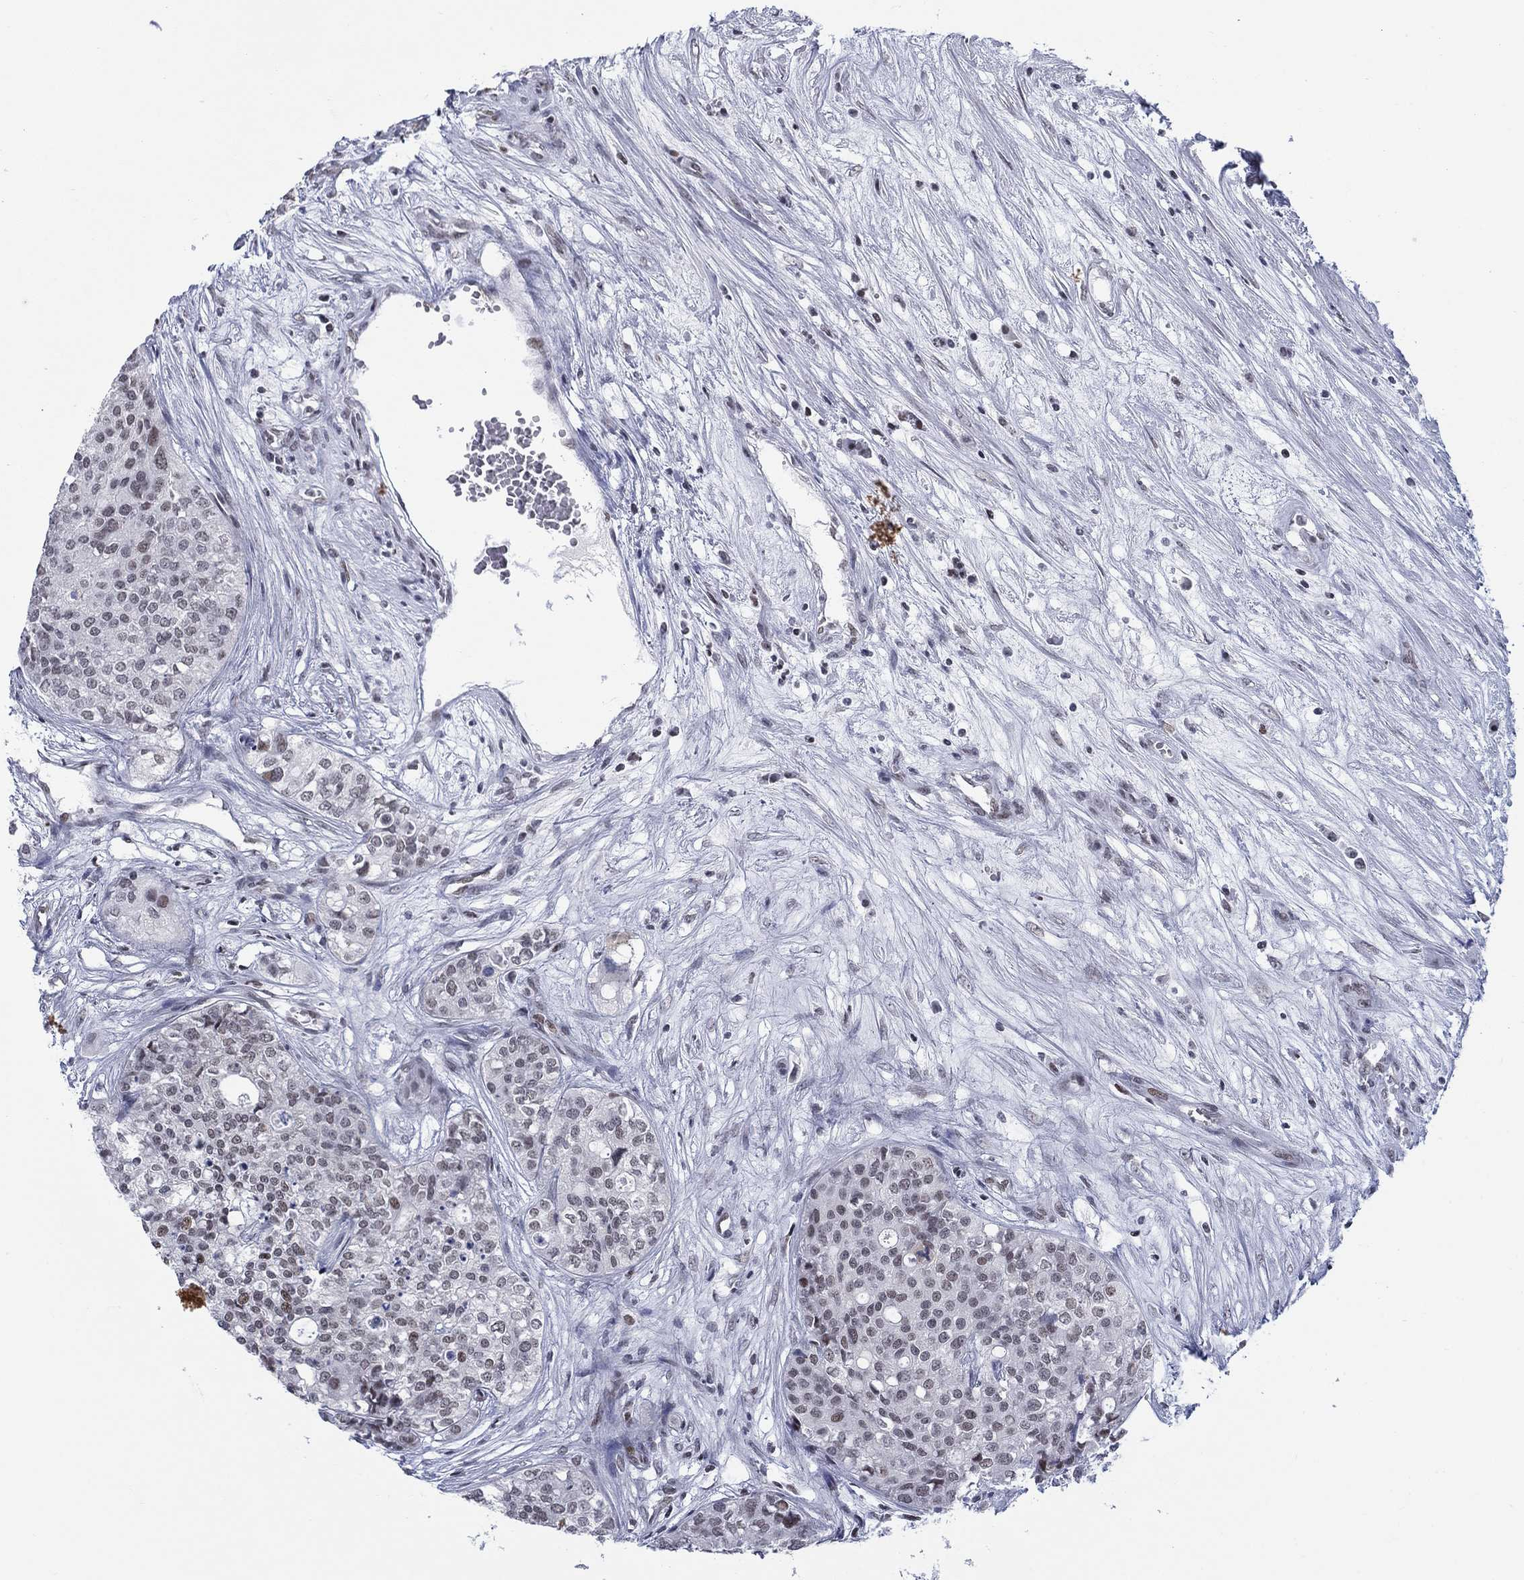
{"staining": {"intensity": "weak", "quantity": "<25%", "location": "nuclear"}, "tissue": "carcinoid", "cell_type": "Tumor cells", "image_type": "cancer", "snomed": [{"axis": "morphology", "description": "Carcinoid, malignant, NOS"}, {"axis": "topography", "description": "Colon"}], "caption": "This image is of carcinoid stained with immunohistochemistry (IHC) to label a protein in brown with the nuclei are counter-stained blue. There is no positivity in tumor cells.", "gene": "NPAS3", "patient": {"sex": "male", "age": 81}}